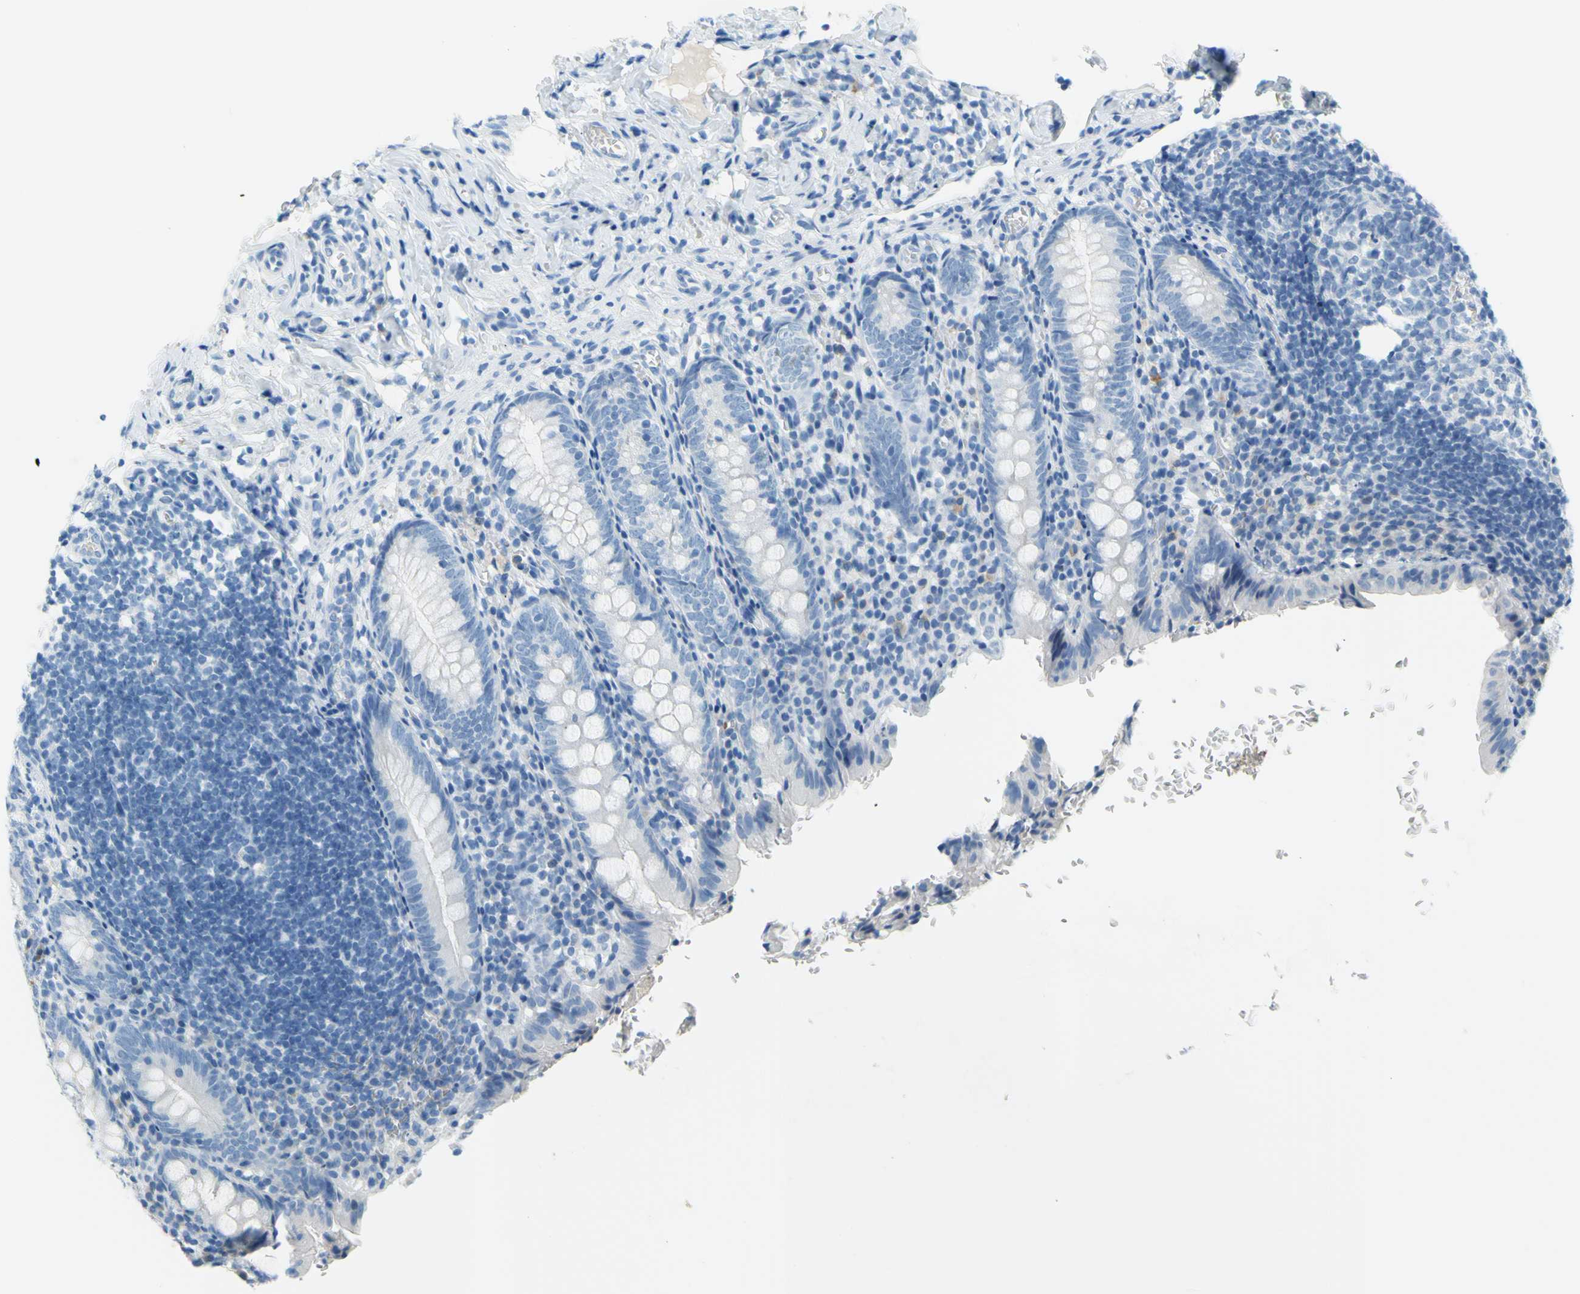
{"staining": {"intensity": "negative", "quantity": "none", "location": "none"}, "tissue": "appendix", "cell_type": "Glandular cells", "image_type": "normal", "snomed": [{"axis": "morphology", "description": "Normal tissue, NOS"}, {"axis": "topography", "description": "Appendix"}], "caption": "The image demonstrates no staining of glandular cells in benign appendix.", "gene": "DCT", "patient": {"sex": "female", "age": 10}}